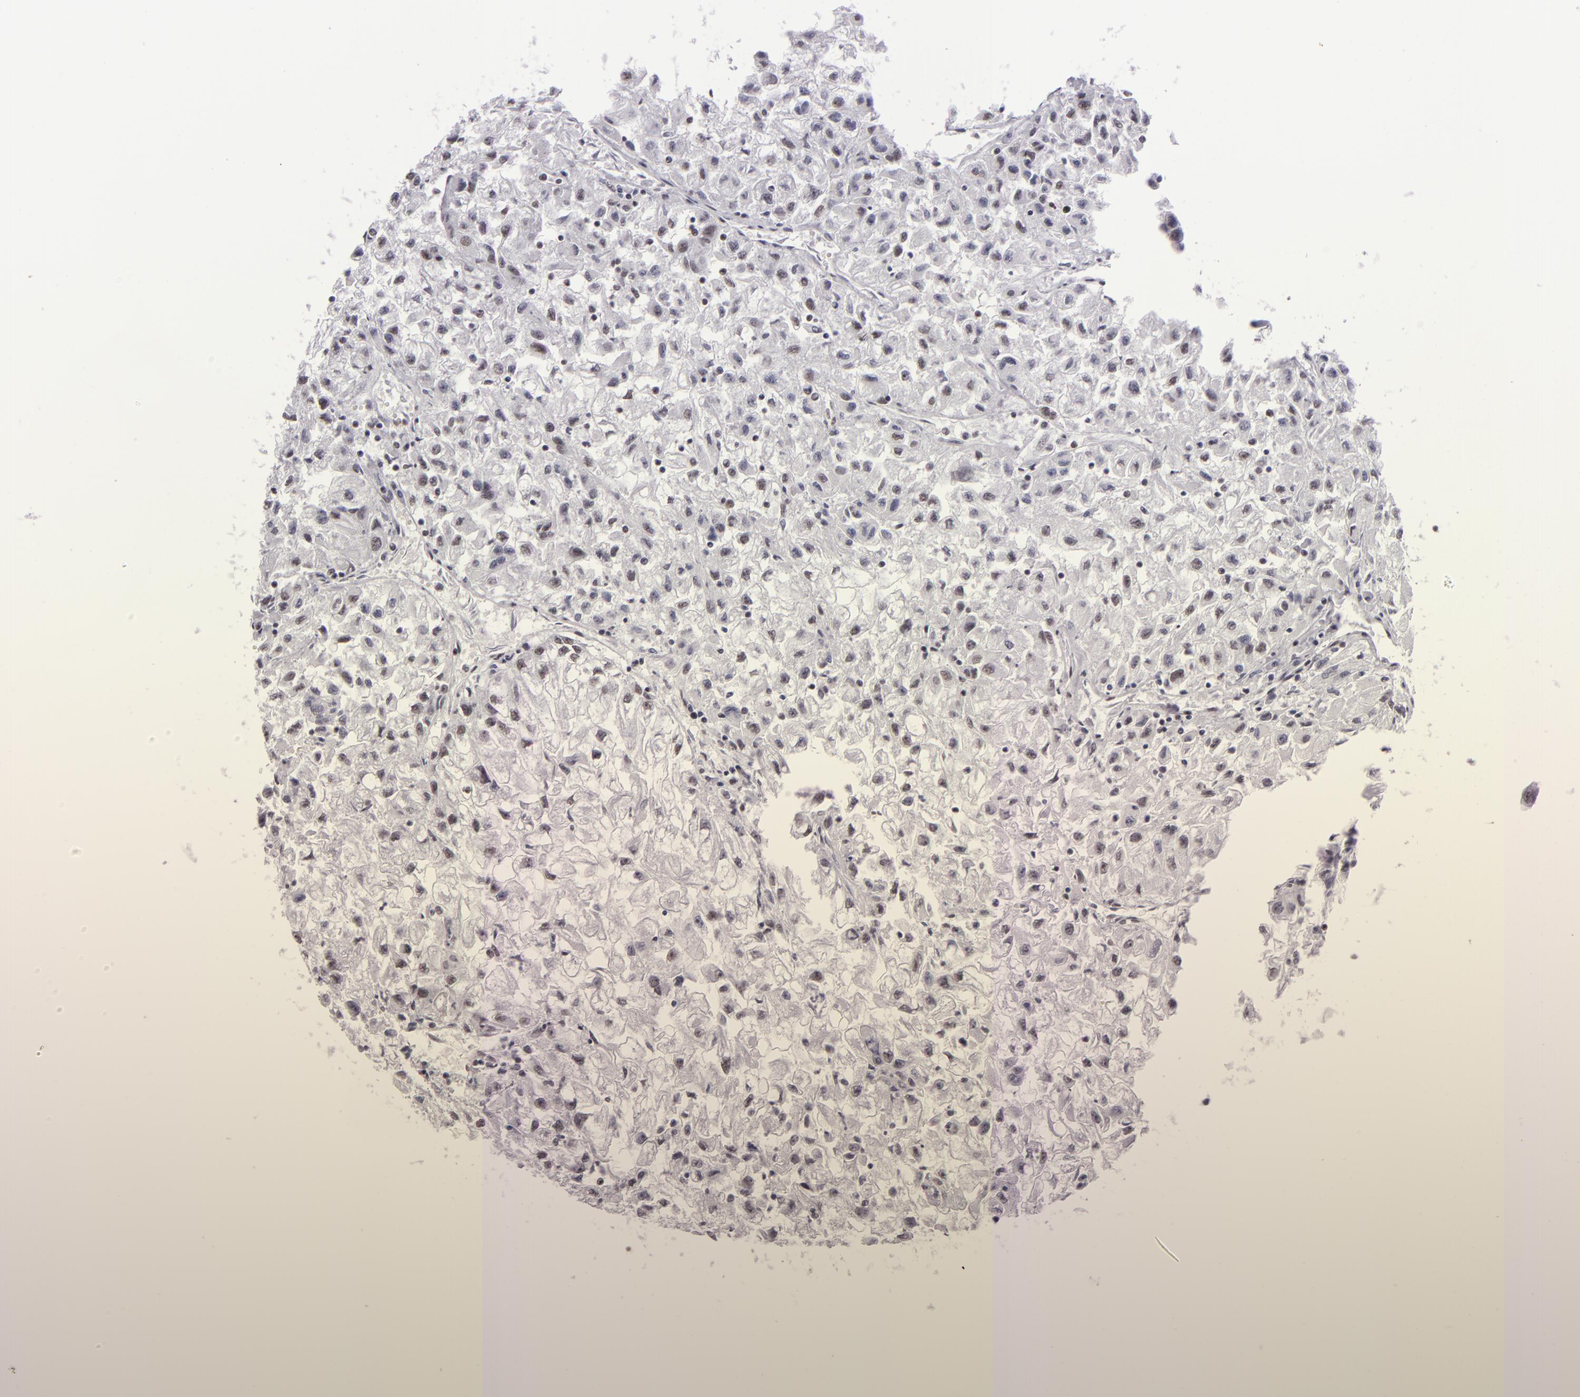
{"staining": {"intensity": "moderate", "quantity": "25%-75%", "location": "nuclear"}, "tissue": "renal cancer", "cell_type": "Tumor cells", "image_type": "cancer", "snomed": [{"axis": "morphology", "description": "Adenocarcinoma, NOS"}, {"axis": "topography", "description": "Kidney"}], "caption": "Tumor cells reveal moderate nuclear positivity in approximately 25%-75% of cells in renal adenocarcinoma.", "gene": "BRD8", "patient": {"sex": "male", "age": 59}}